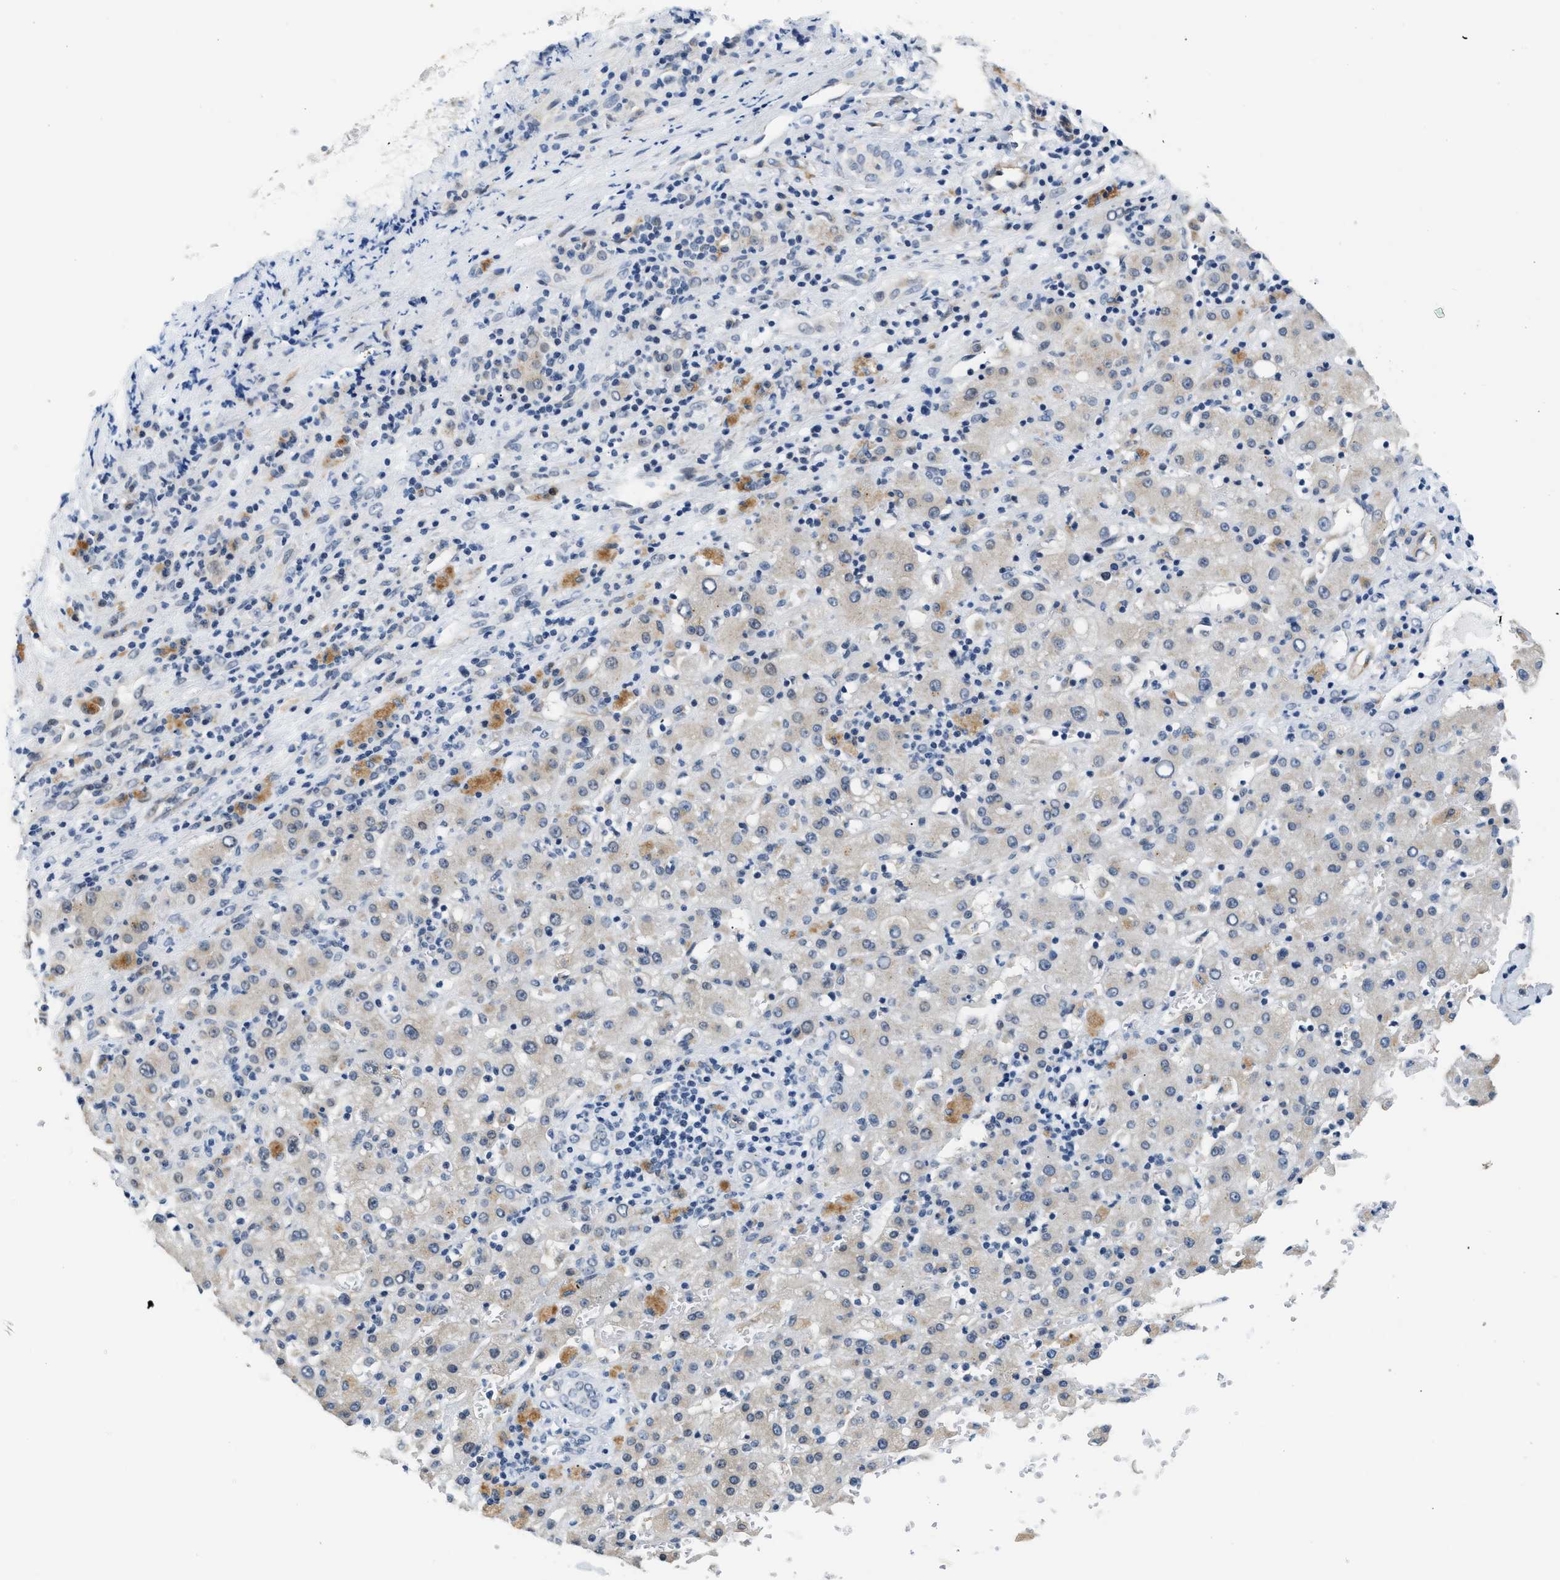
{"staining": {"intensity": "weak", "quantity": "<25%", "location": "cytoplasmic/membranous"}, "tissue": "liver cancer", "cell_type": "Tumor cells", "image_type": "cancer", "snomed": [{"axis": "morphology", "description": "Carcinoma, Hepatocellular, NOS"}, {"axis": "topography", "description": "Liver"}], "caption": "Immunohistochemical staining of human liver hepatocellular carcinoma demonstrates no significant staining in tumor cells.", "gene": "PPM1H", "patient": {"sex": "female", "age": 58}}